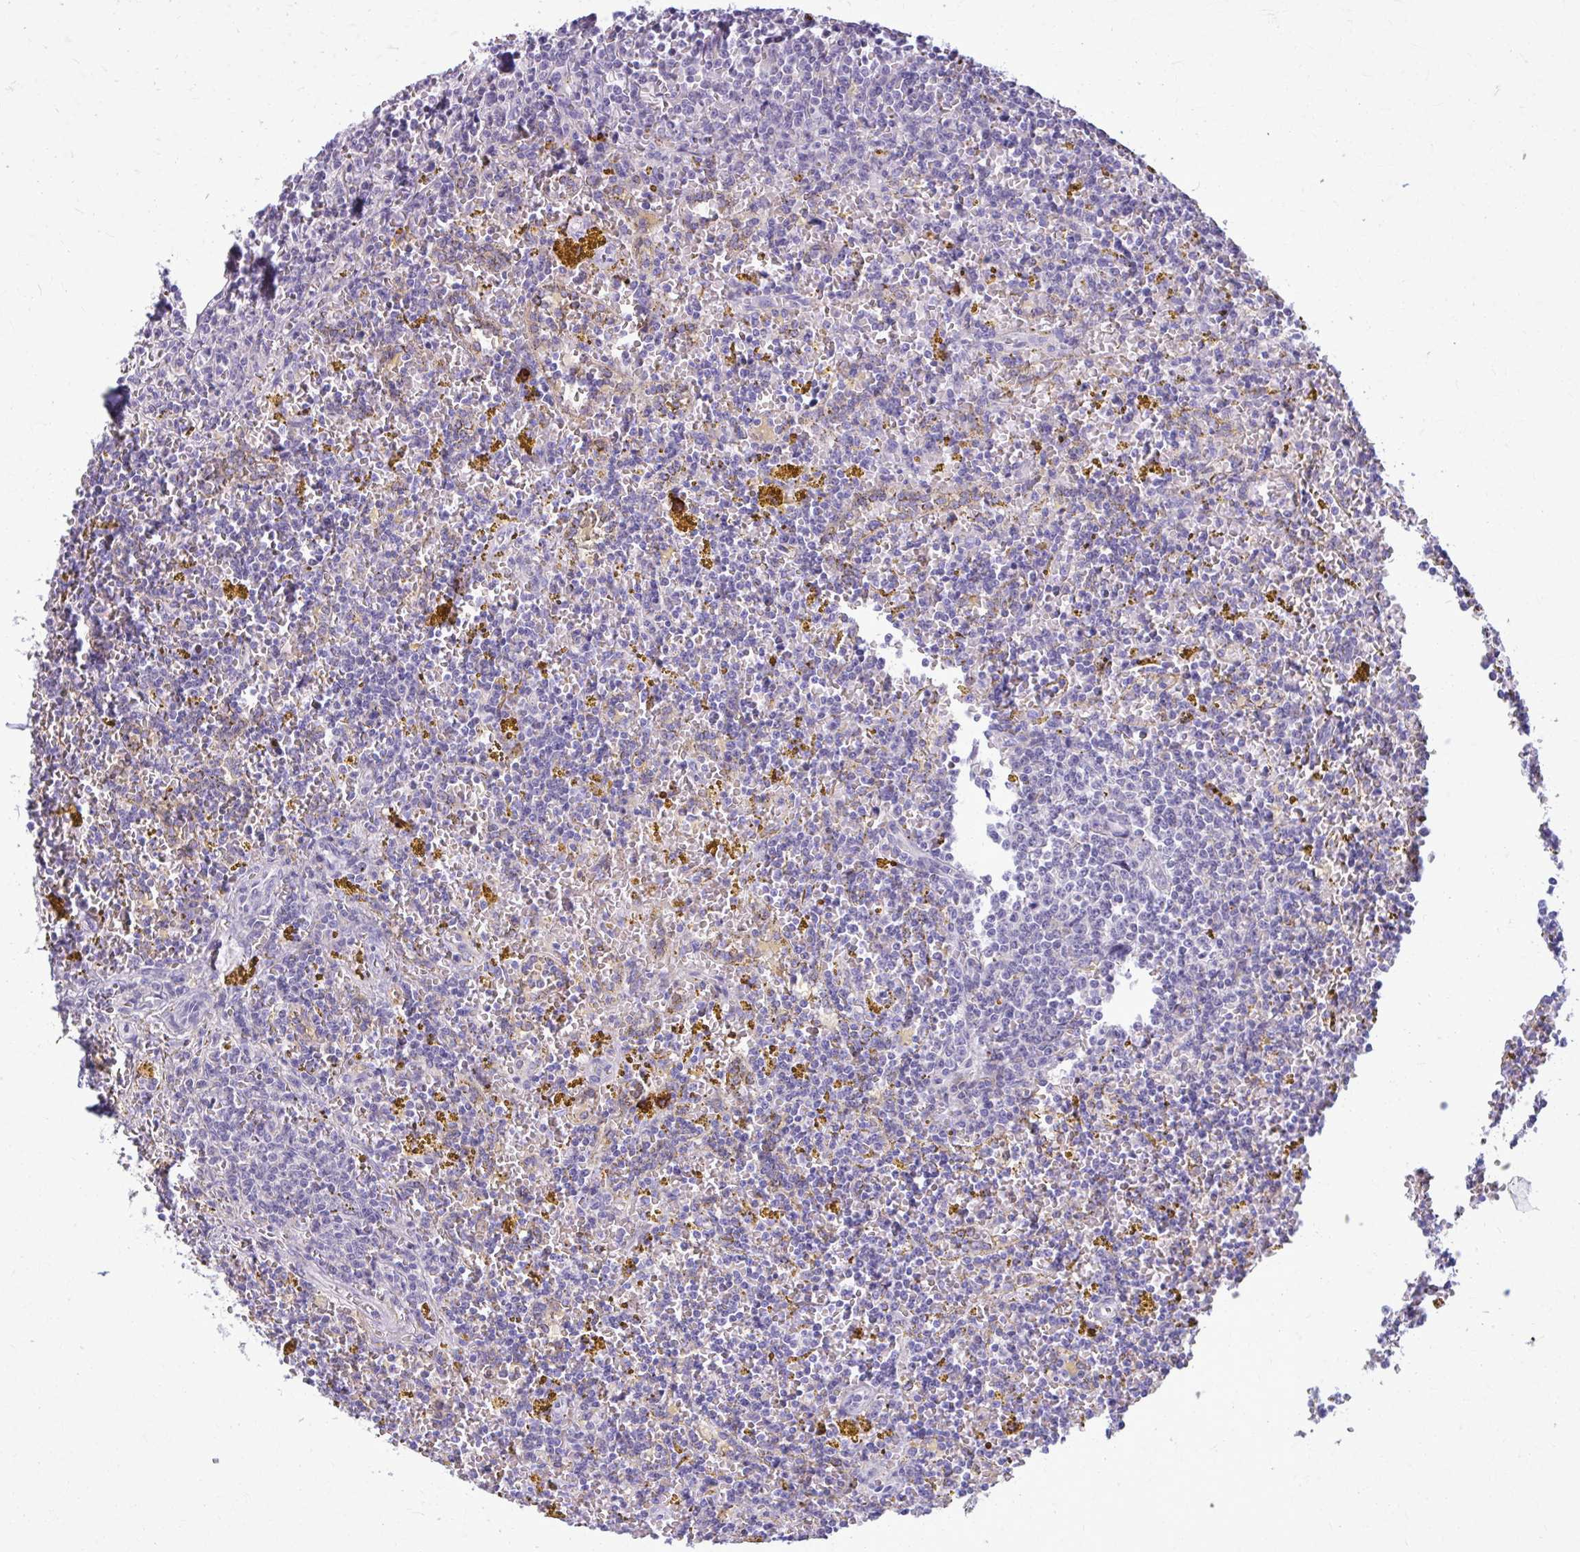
{"staining": {"intensity": "negative", "quantity": "none", "location": "none"}, "tissue": "lymphoma", "cell_type": "Tumor cells", "image_type": "cancer", "snomed": [{"axis": "morphology", "description": "Malignant lymphoma, non-Hodgkin's type, Low grade"}, {"axis": "topography", "description": "Spleen"}, {"axis": "topography", "description": "Lymph node"}], "caption": "This histopathology image is of lymphoma stained with immunohistochemistry to label a protein in brown with the nuclei are counter-stained blue. There is no staining in tumor cells.", "gene": "CD38", "patient": {"sex": "female", "age": 66}}